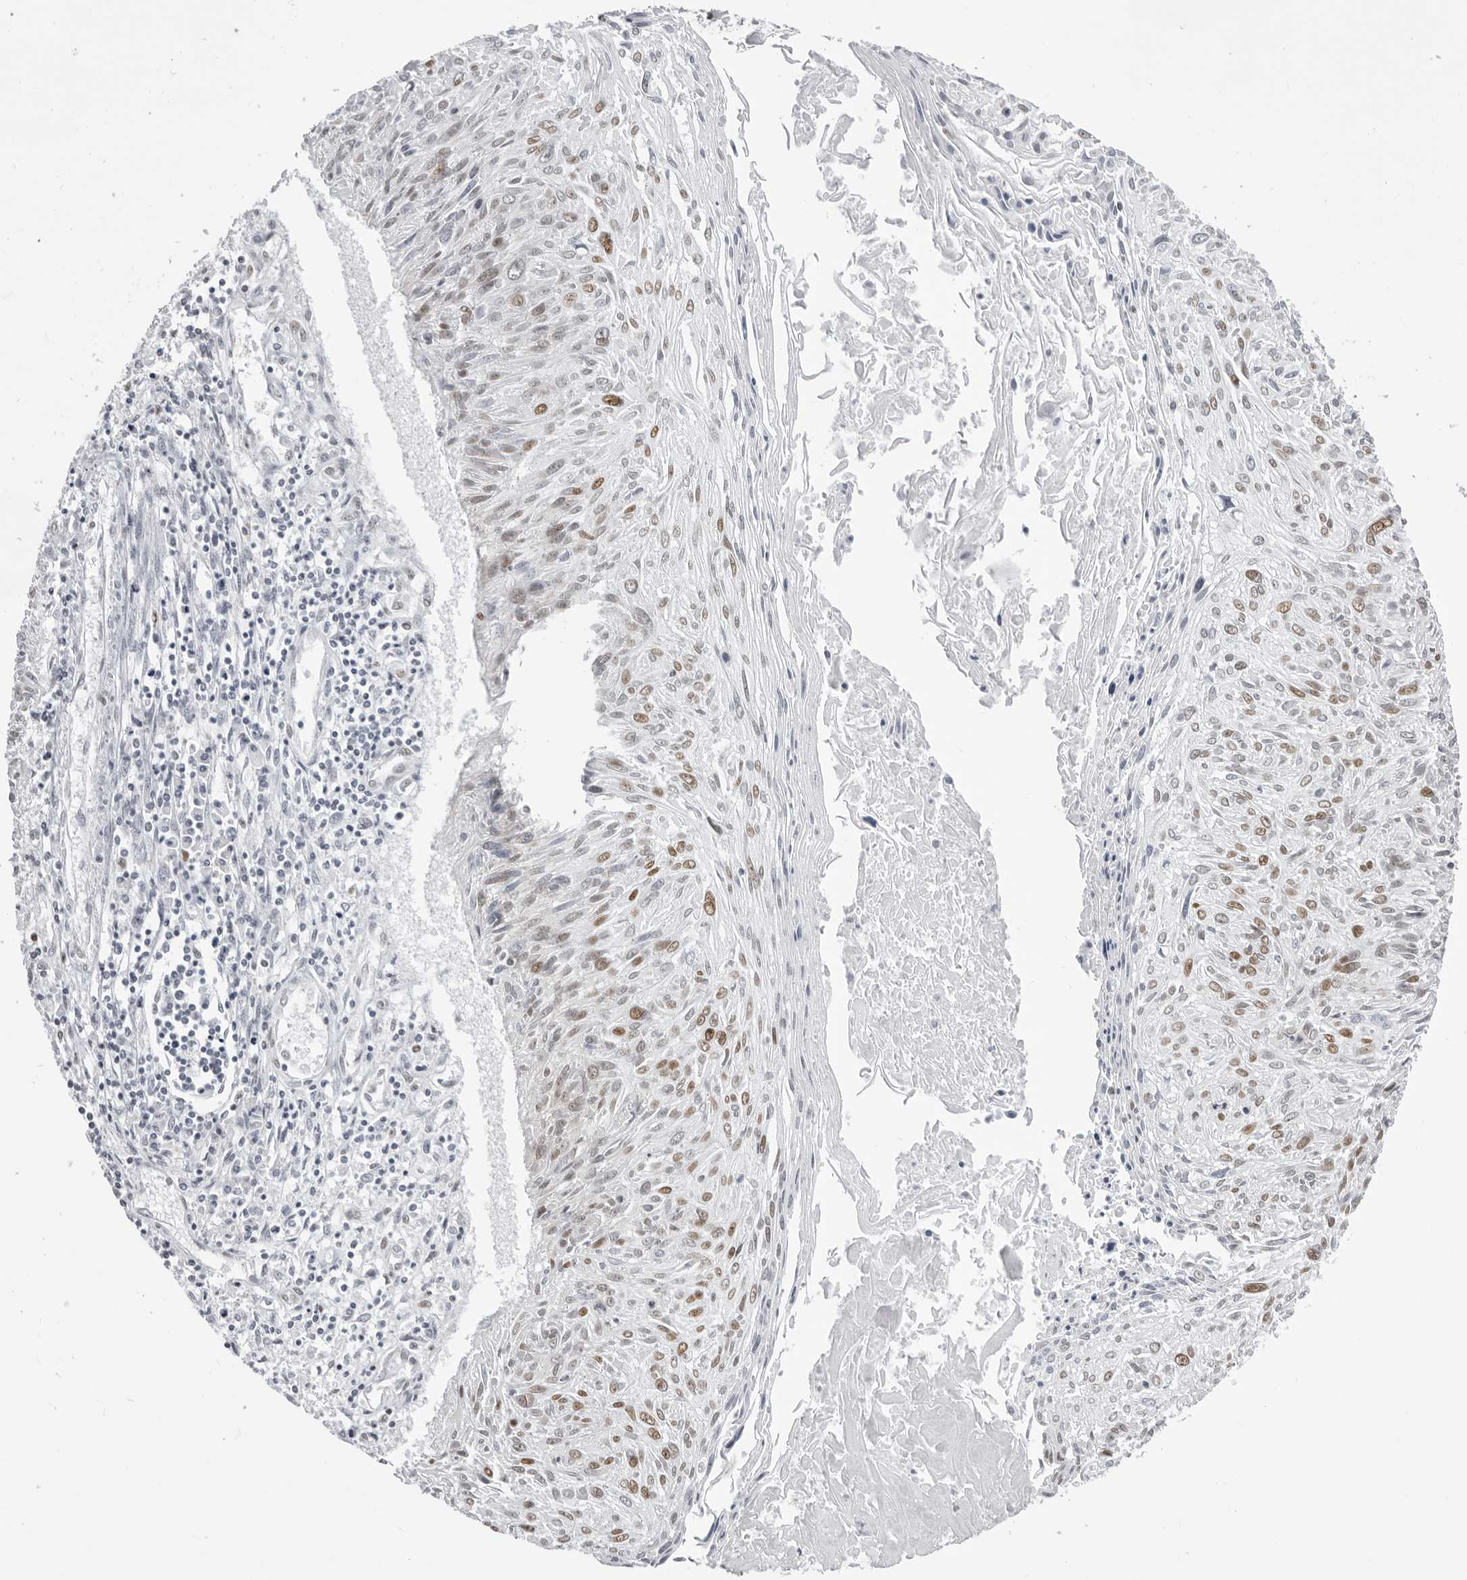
{"staining": {"intensity": "moderate", "quantity": ">75%", "location": "nuclear"}, "tissue": "cervical cancer", "cell_type": "Tumor cells", "image_type": "cancer", "snomed": [{"axis": "morphology", "description": "Squamous cell carcinoma, NOS"}, {"axis": "topography", "description": "Cervix"}], "caption": "This micrograph shows IHC staining of human cervical squamous cell carcinoma, with medium moderate nuclear positivity in approximately >75% of tumor cells.", "gene": "IRF2BP2", "patient": {"sex": "female", "age": 51}}